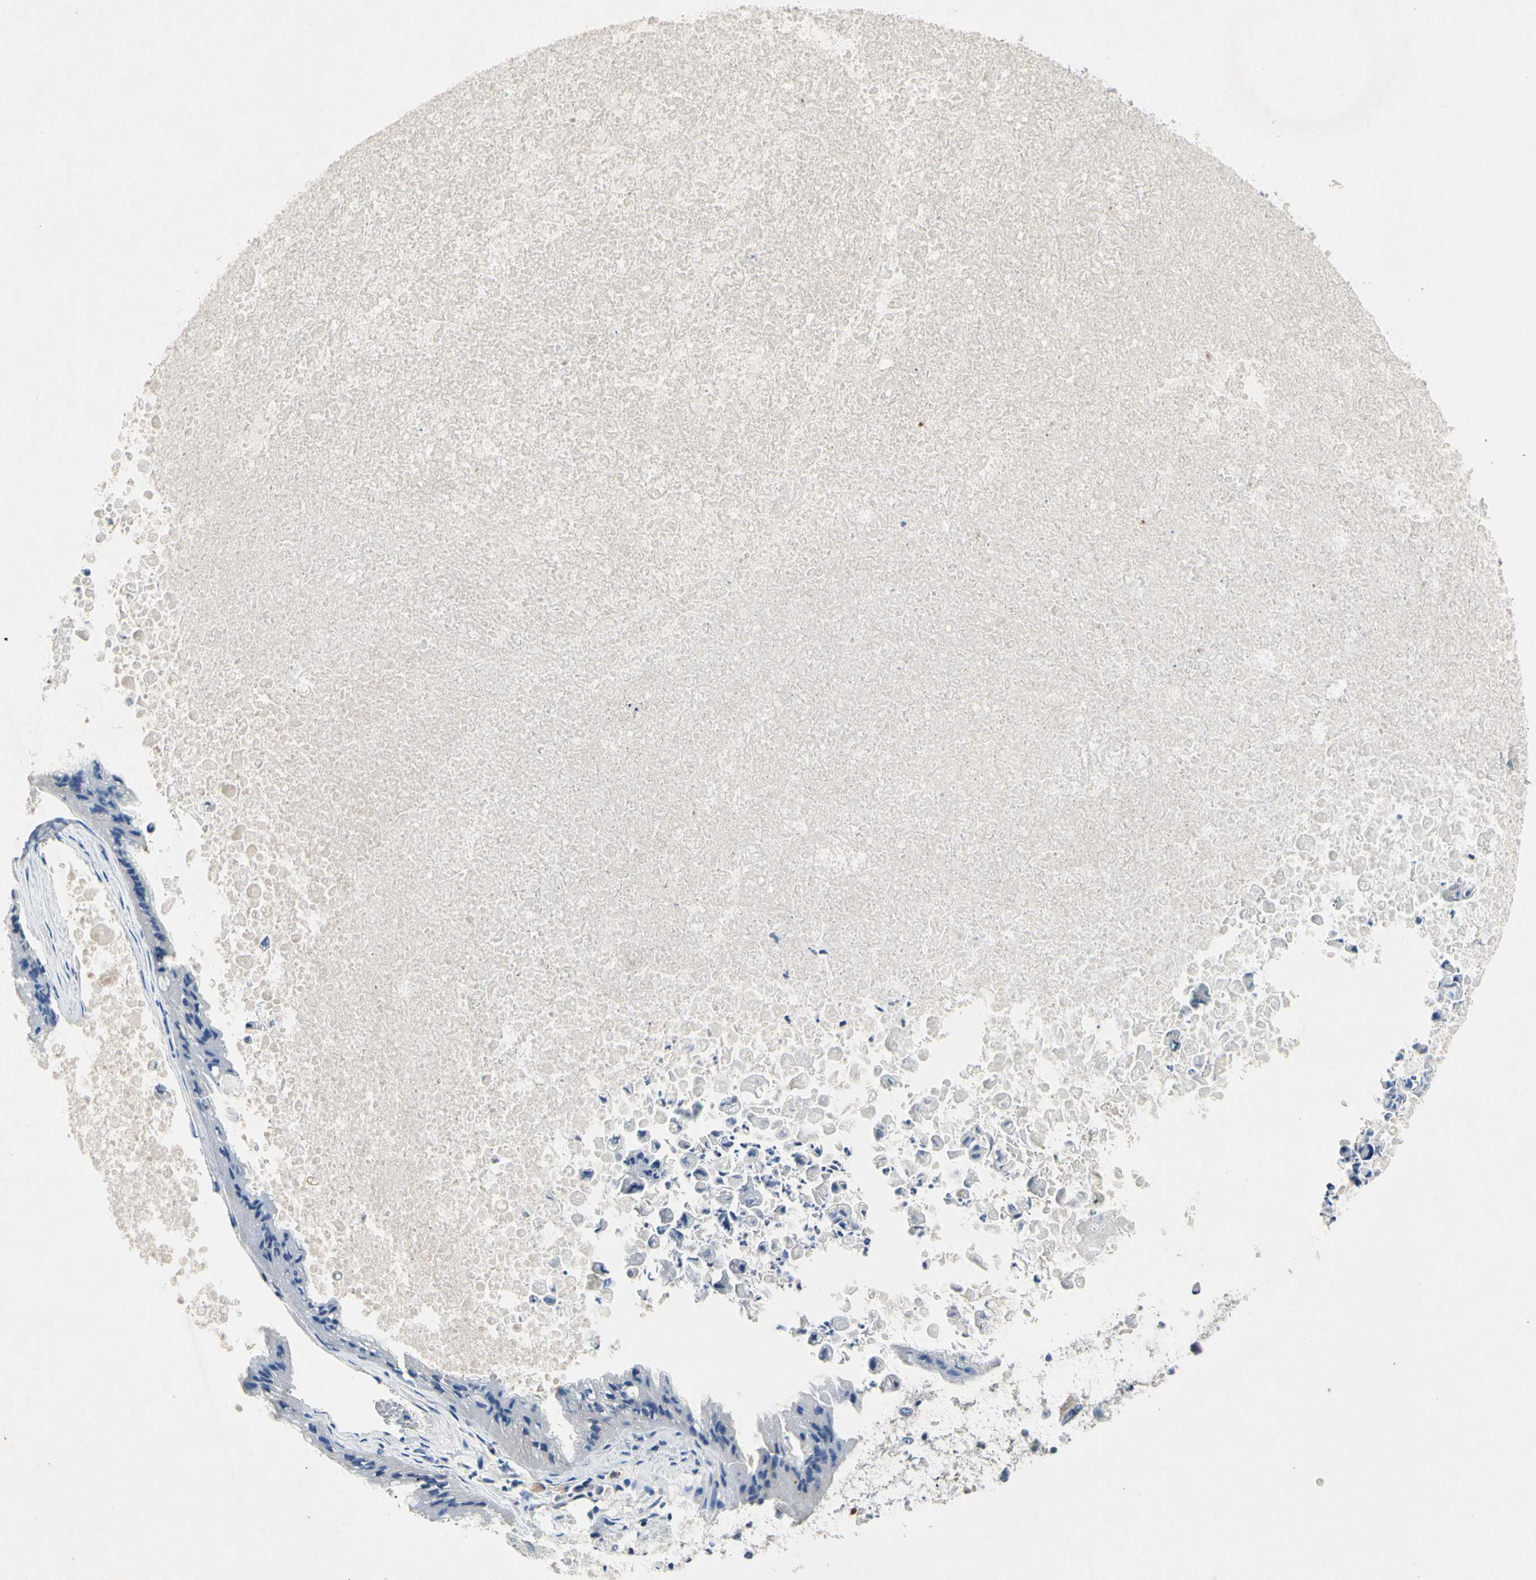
{"staining": {"intensity": "negative", "quantity": "none", "location": "none"}, "tissue": "ovarian cancer", "cell_type": "Tumor cells", "image_type": "cancer", "snomed": [{"axis": "morphology", "description": "Cystadenocarcinoma, mucinous, NOS"}, {"axis": "topography", "description": "Ovary"}], "caption": "Ovarian cancer was stained to show a protein in brown. There is no significant expression in tumor cells.", "gene": "GAS6", "patient": {"sex": "female", "age": 37}}